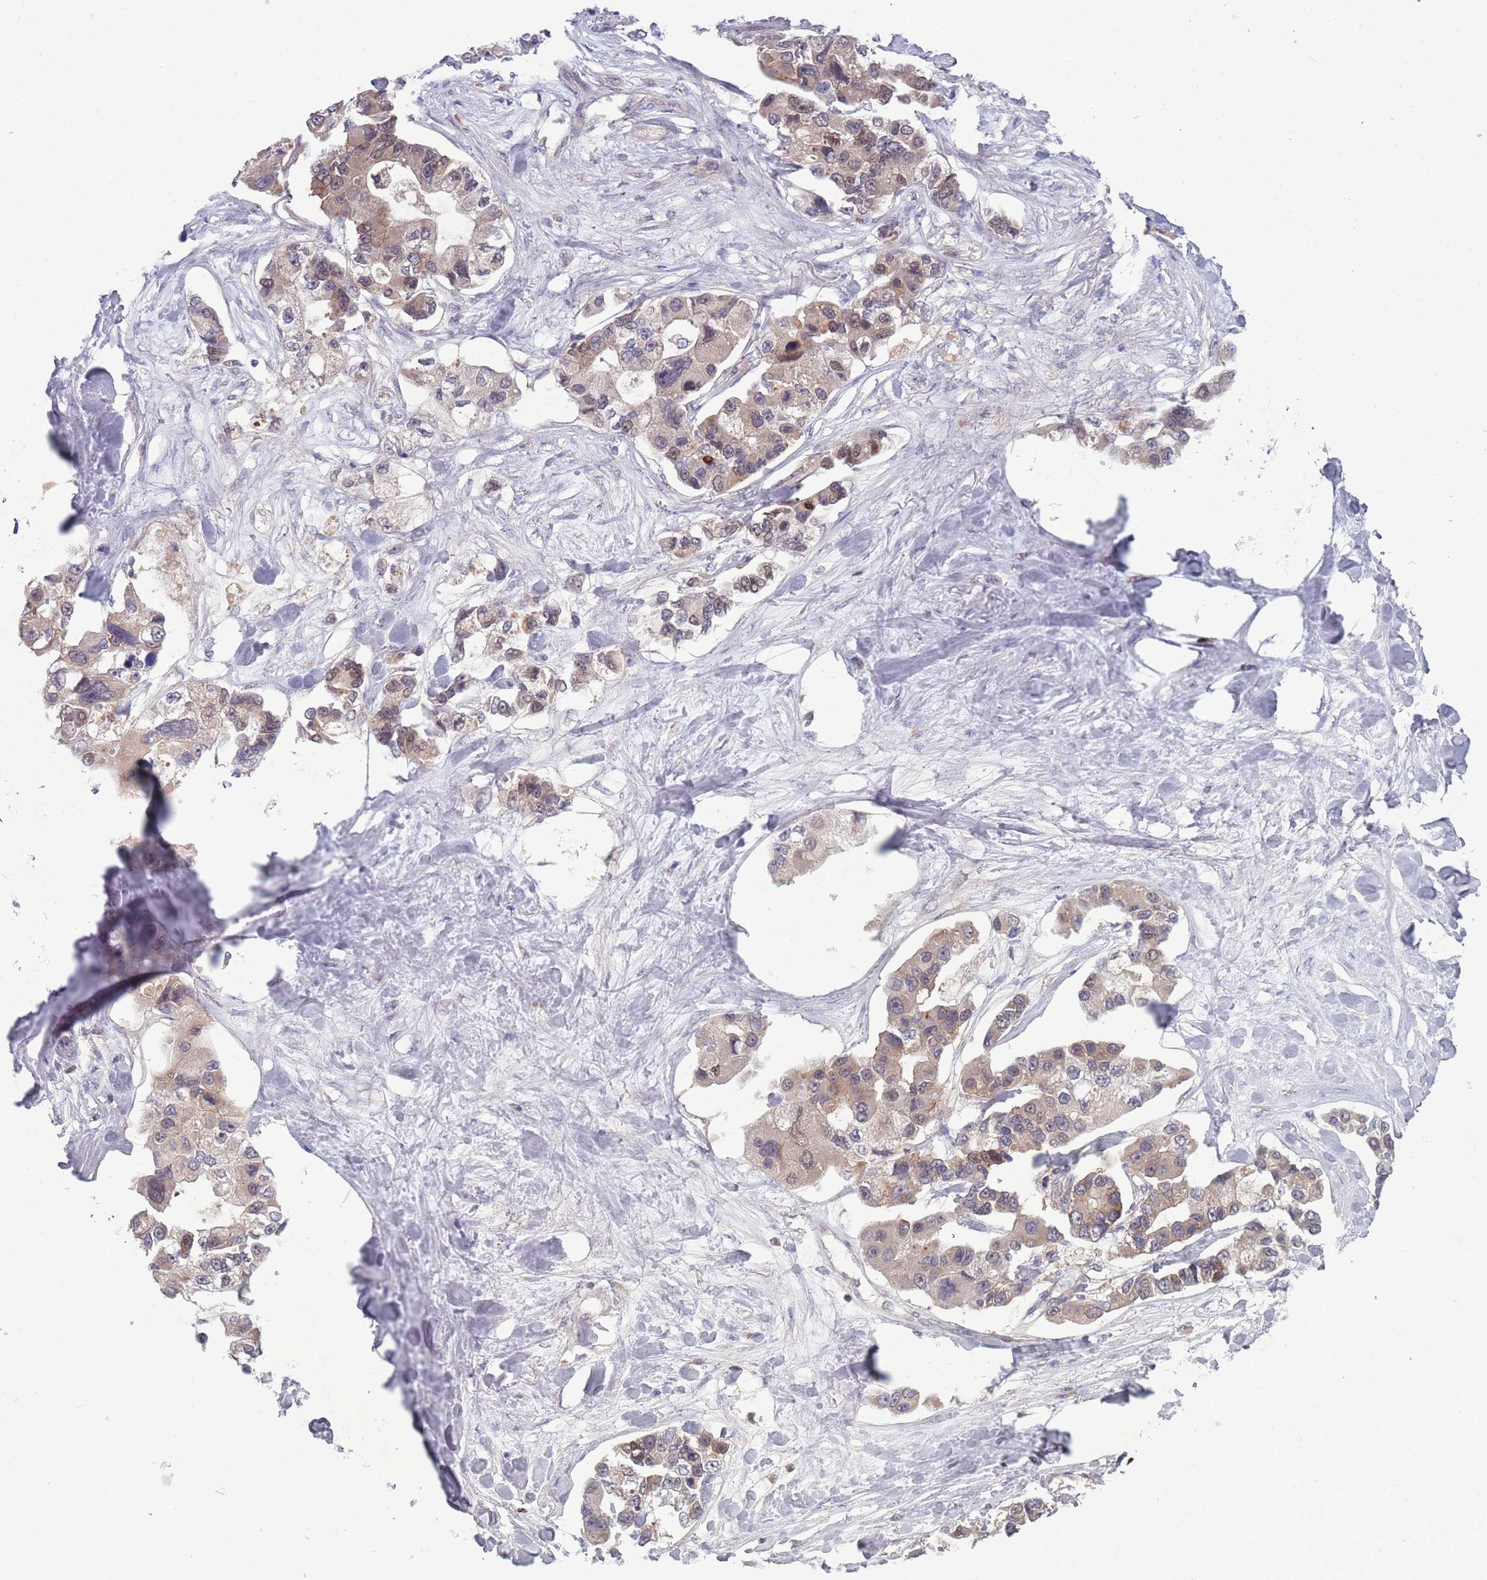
{"staining": {"intensity": "weak", "quantity": "25%-75%", "location": "cytoplasmic/membranous"}, "tissue": "lung cancer", "cell_type": "Tumor cells", "image_type": "cancer", "snomed": [{"axis": "morphology", "description": "Adenocarcinoma, NOS"}, {"axis": "topography", "description": "Lung"}], "caption": "IHC staining of lung cancer (adenocarcinoma), which exhibits low levels of weak cytoplasmic/membranous expression in approximately 25%-75% of tumor cells indicating weak cytoplasmic/membranous protein positivity. The staining was performed using DAB (3,3'-diaminobenzidine) (brown) for protein detection and nuclei were counterstained in hematoxylin (blue).", "gene": "TYW1", "patient": {"sex": "female", "age": 54}}